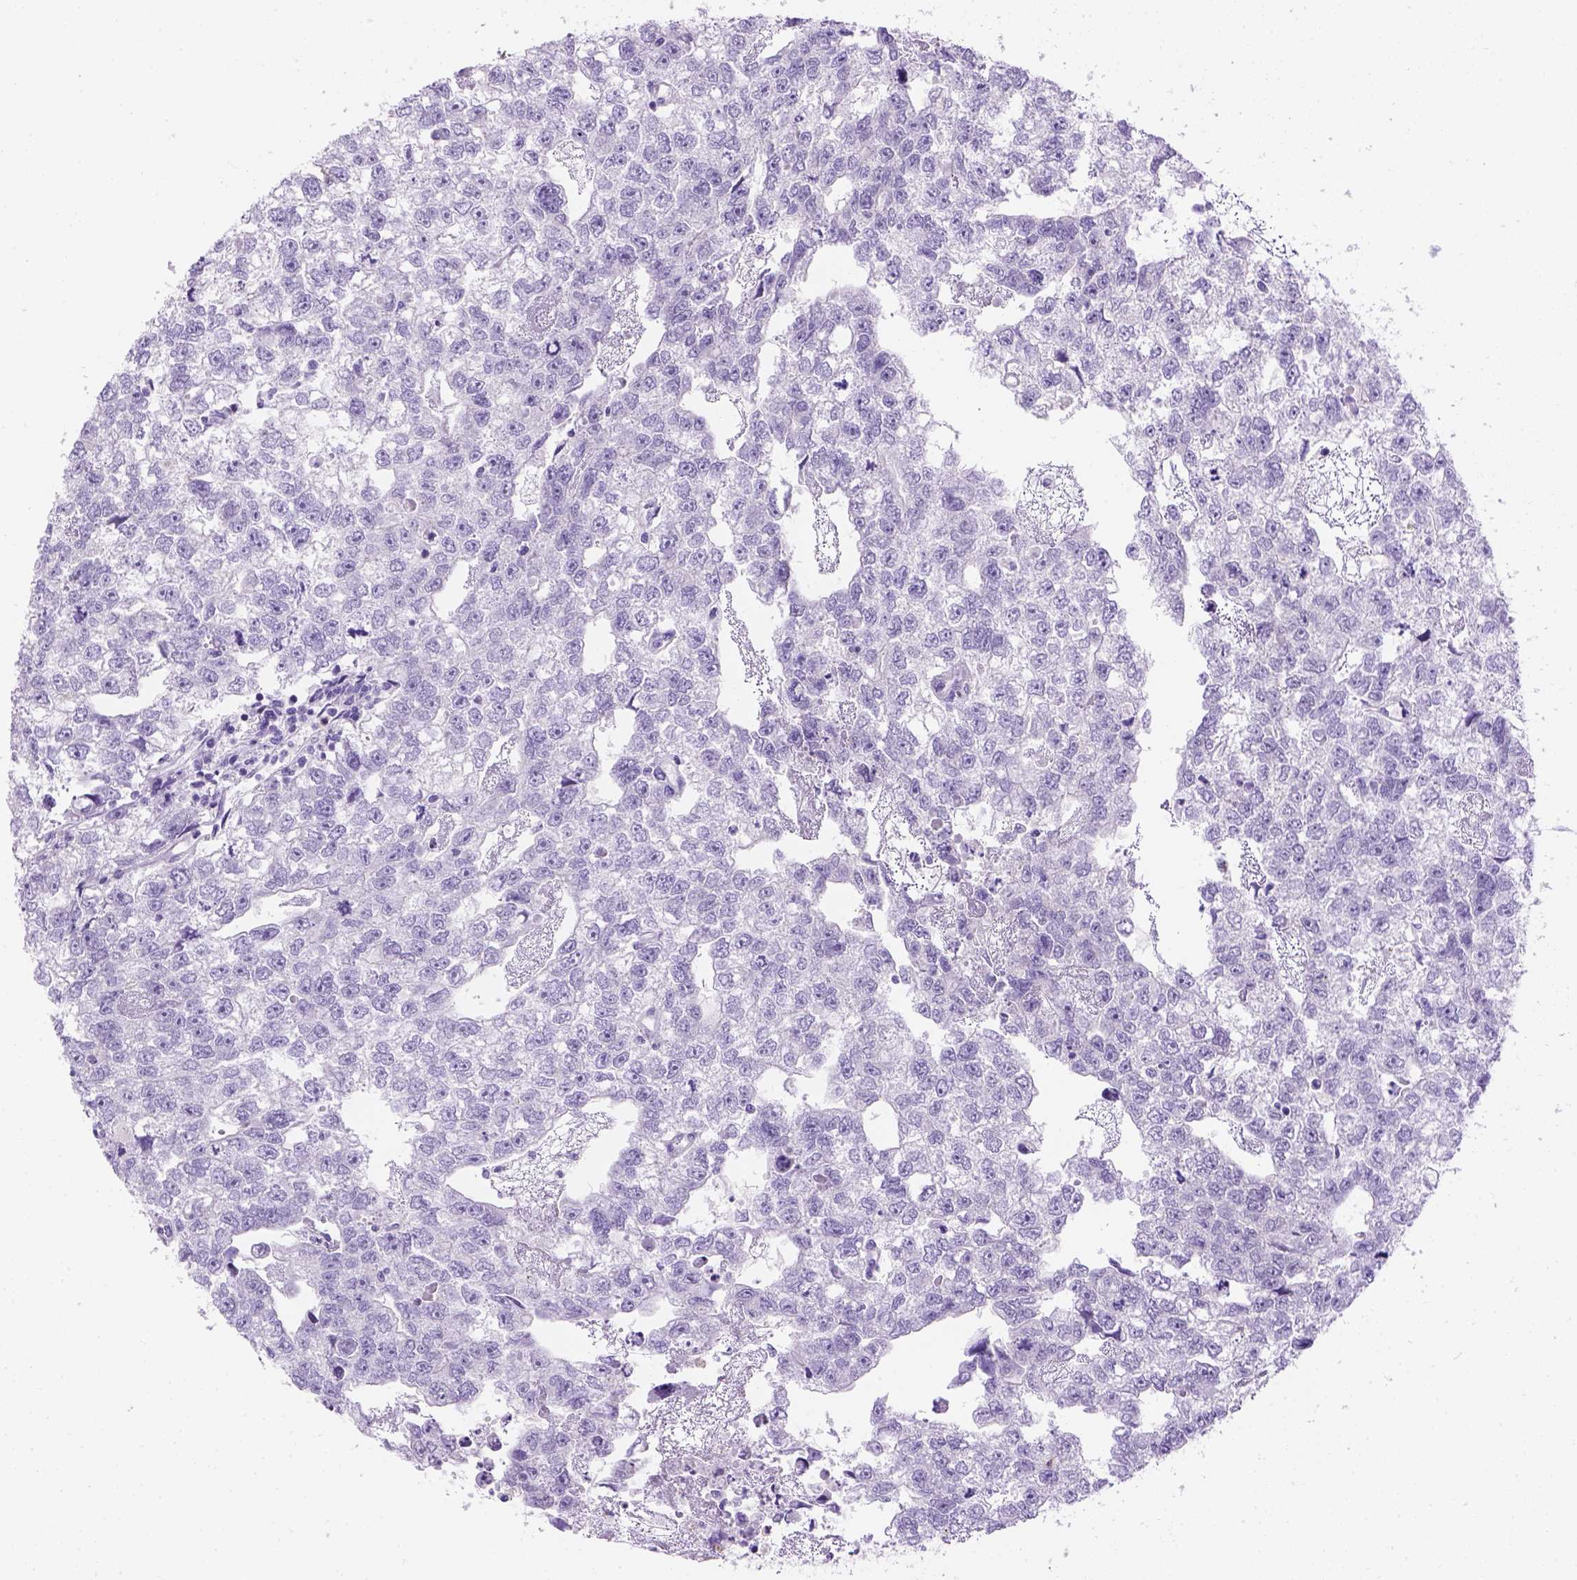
{"staining": {"intensity": "negative", "quantity": "none", "location": "none"}, "tissue": "testis cancer", "cell_type": "Tumor cells", "image_type": "cancer", "snomed": [{"axis": "morphology", "description": "Carcinoma, Embryonal, NOS"}, {"axis": "morphology", "description": "Teratoma, malignant, NOS"}, {"axis": "topography", "description": "Testis"}], "caption": "Tumor cells are negative for protein expression in human teratoma (malignant) (testis).", "gene": "TMEM38A", "patient": {"sex": "male", "age": 44}}